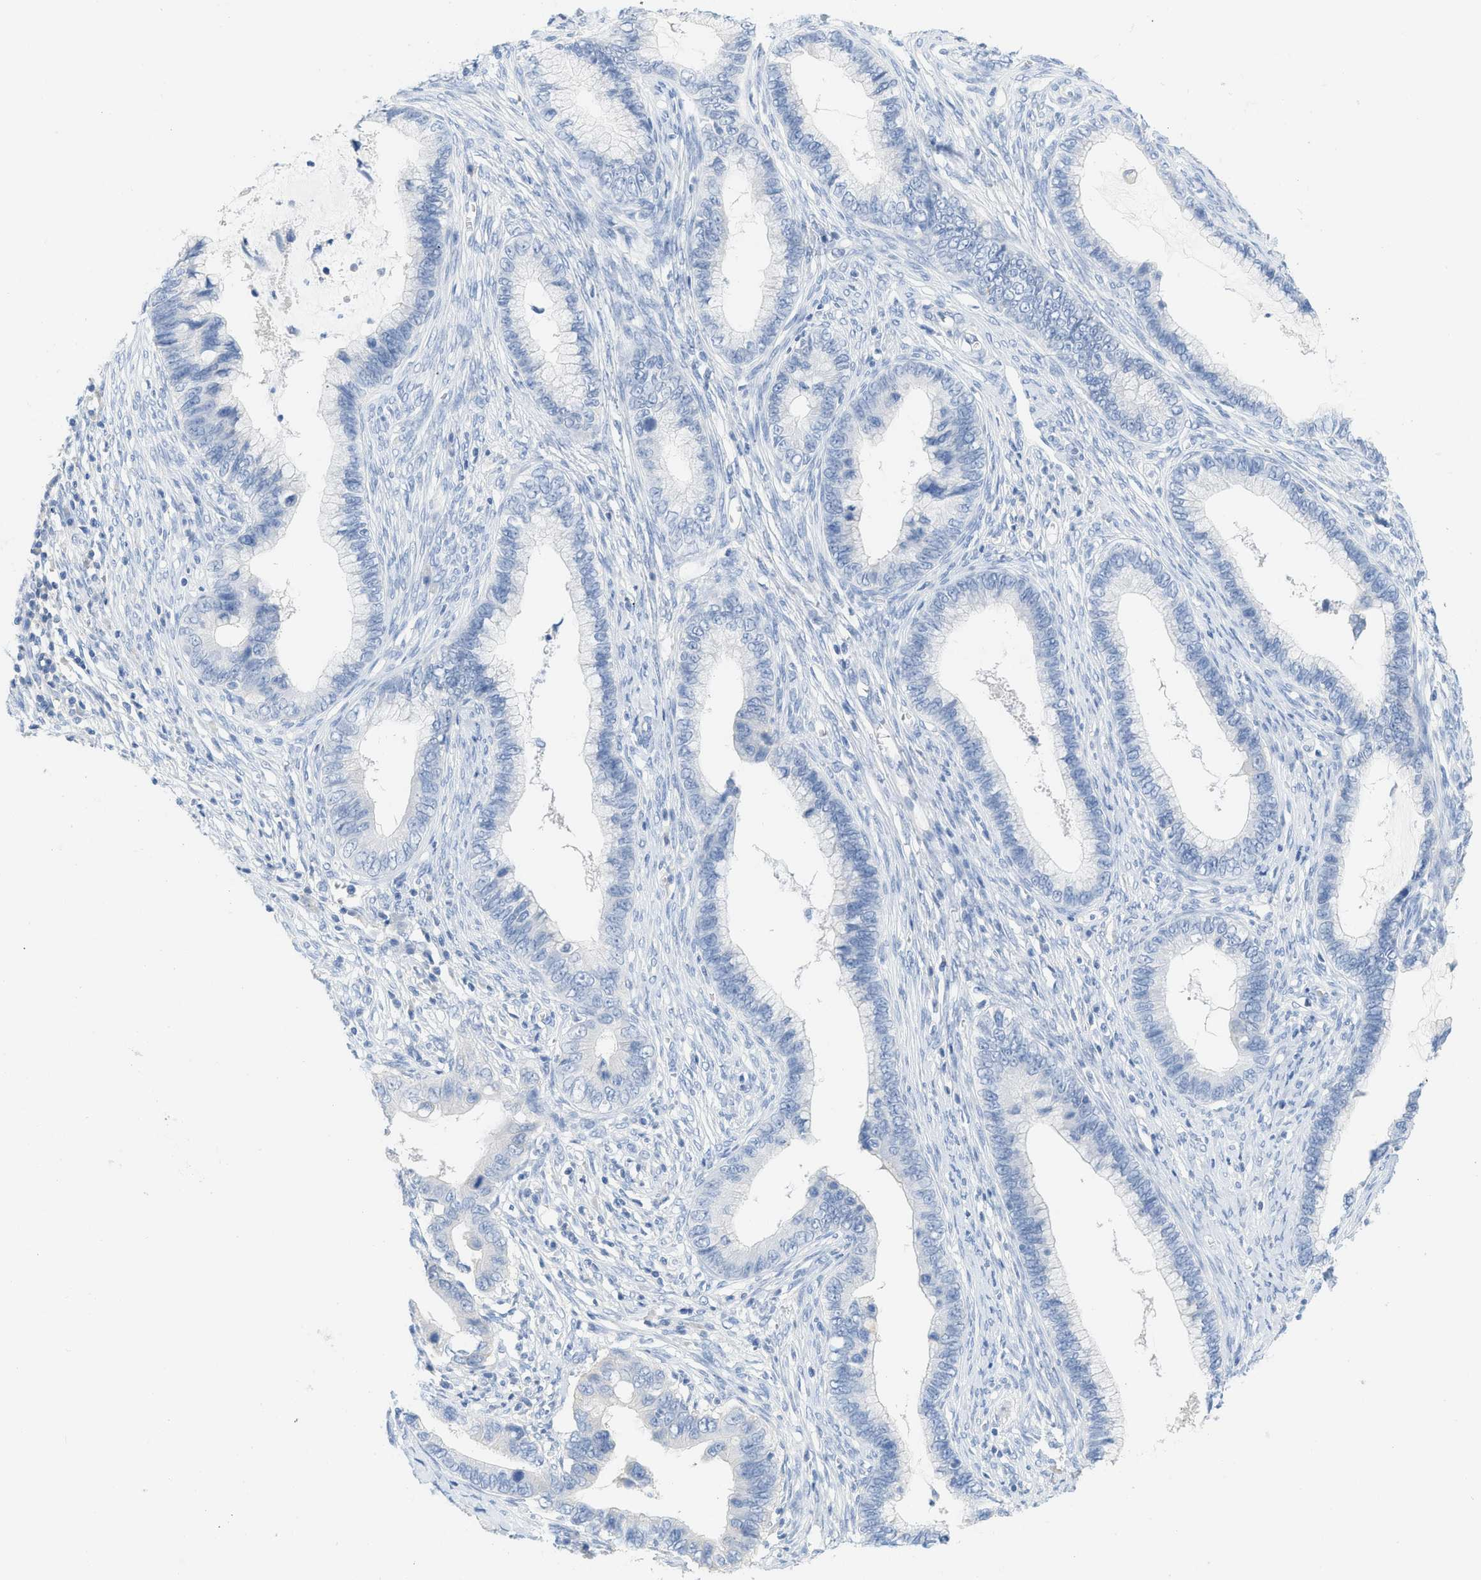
{"staining": {"intensity": "negative", "quantity": "none", "location": "none"}, "tissue": "cervical cancer", "cell_type": "Tumor cells", "image_type": "cancer", "snomed": [{"axis": "morphology", "description": "Adenocarcinoma, NOS"}, {"axis": "topography", "description": "Cervix"}], "caption": "This is an immunohistochemistry (IHC) histopathology image of adenocarcinoma (cervical). There is no positivity in tumor cells.", "gene": "PAPPA", "patient": {"sex": "female", "age": 44}}